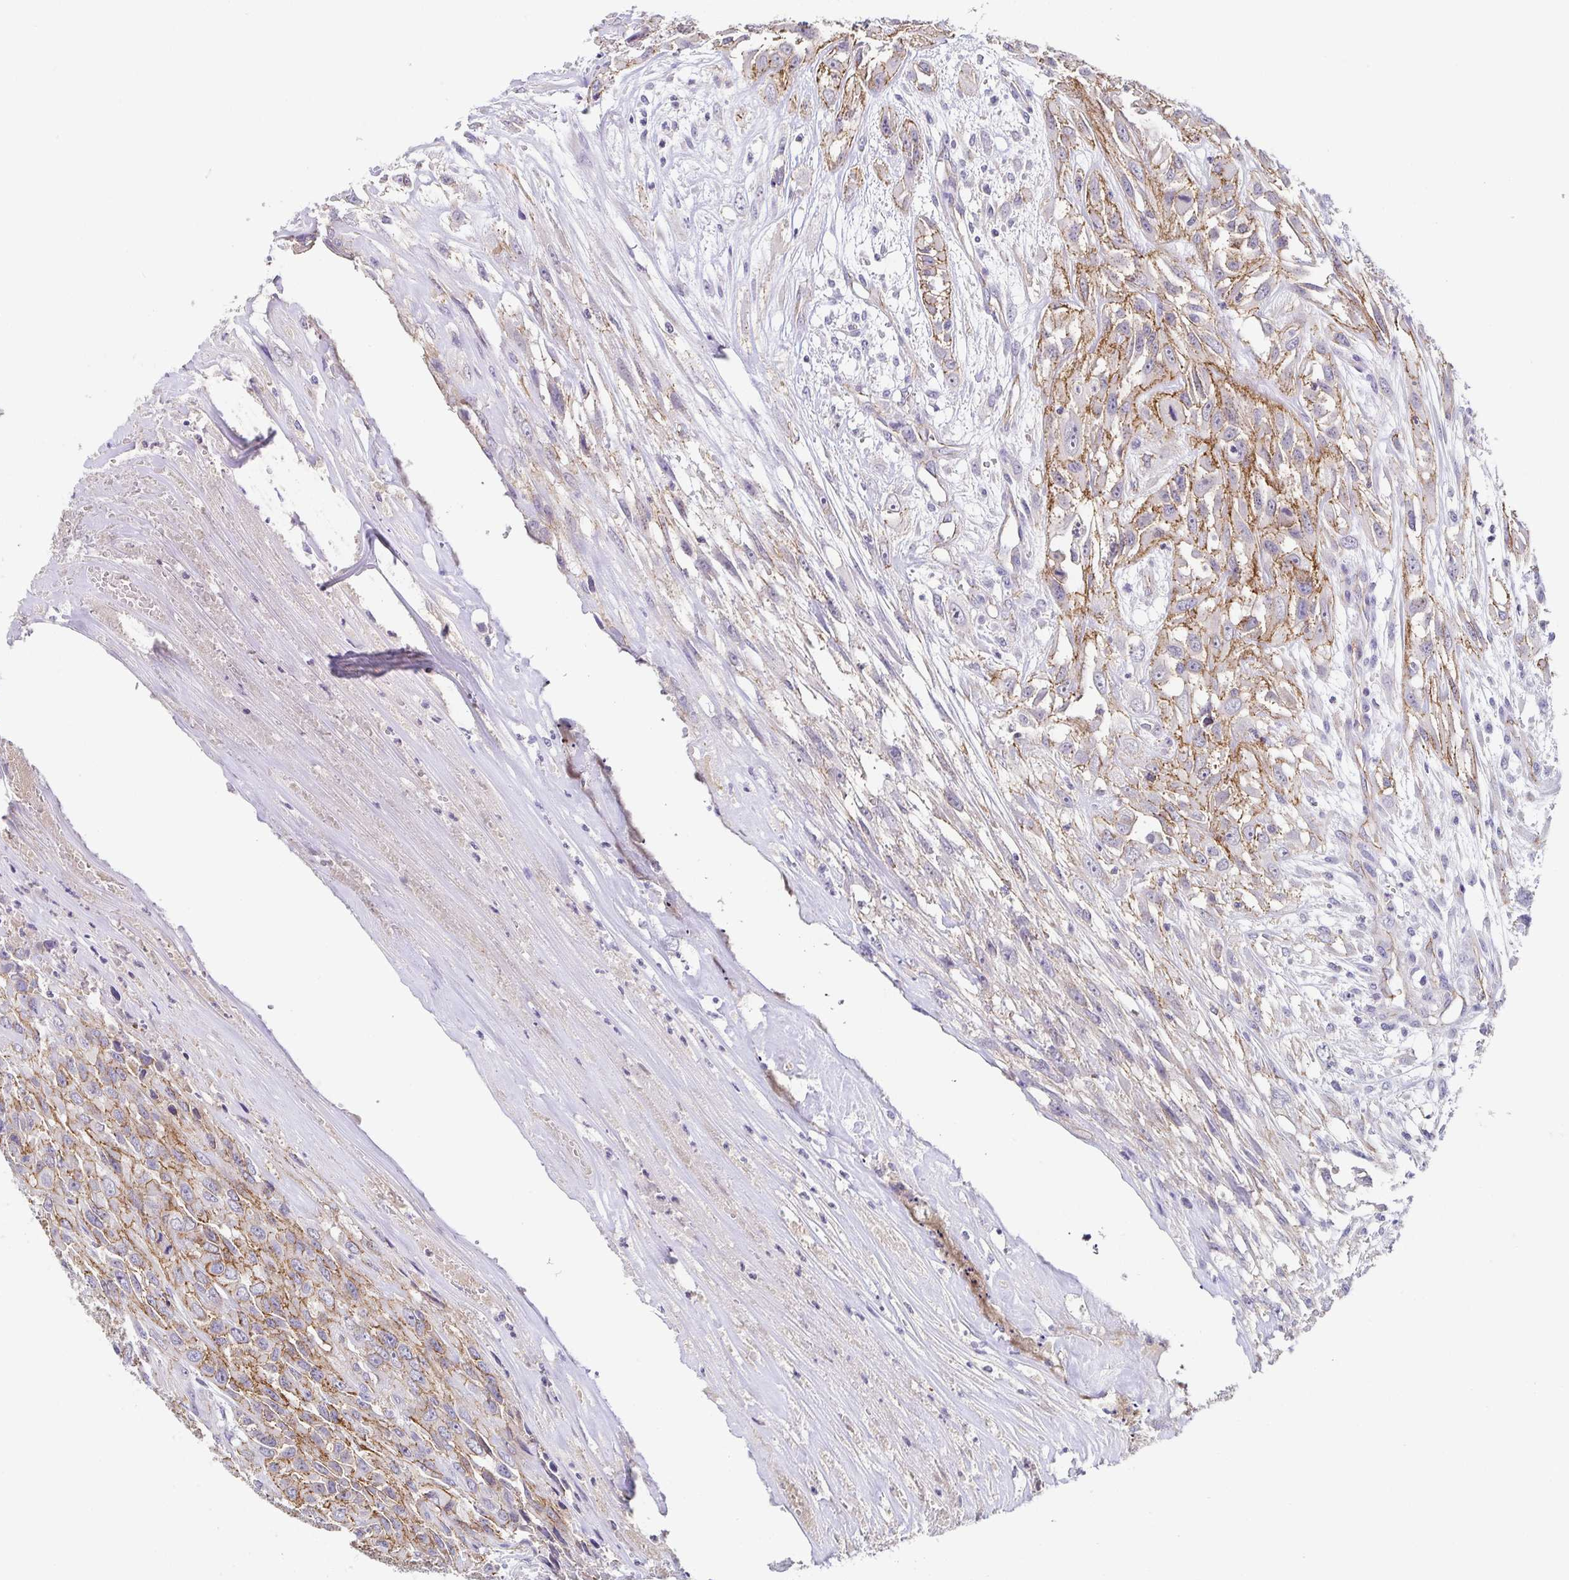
{"staining": {"intensity": "moderate", "quantity": "25%-75%", "location": "cytoplasmic/membranous"}, "tissue": "urothelial cancer", "cell_type": "Tumor cells", "image_type": "cancer", "snomed": [{"axis": "morphology", "description": "Urothelial carcinoma, High grade"}, {"axis": "topography", "description": "Urinary bladder"}], "caption": "Urothelial cancer stained for a protein exhibits moderate cytoplasmic/membranous positivity in tumor cells. Using DAB (brown) and hematoxylin (blue) stains, captured at high magnification using brightfield microscopy.", "gene": "PIWIL3", "patient": {"sex": "male", "age": 67}}